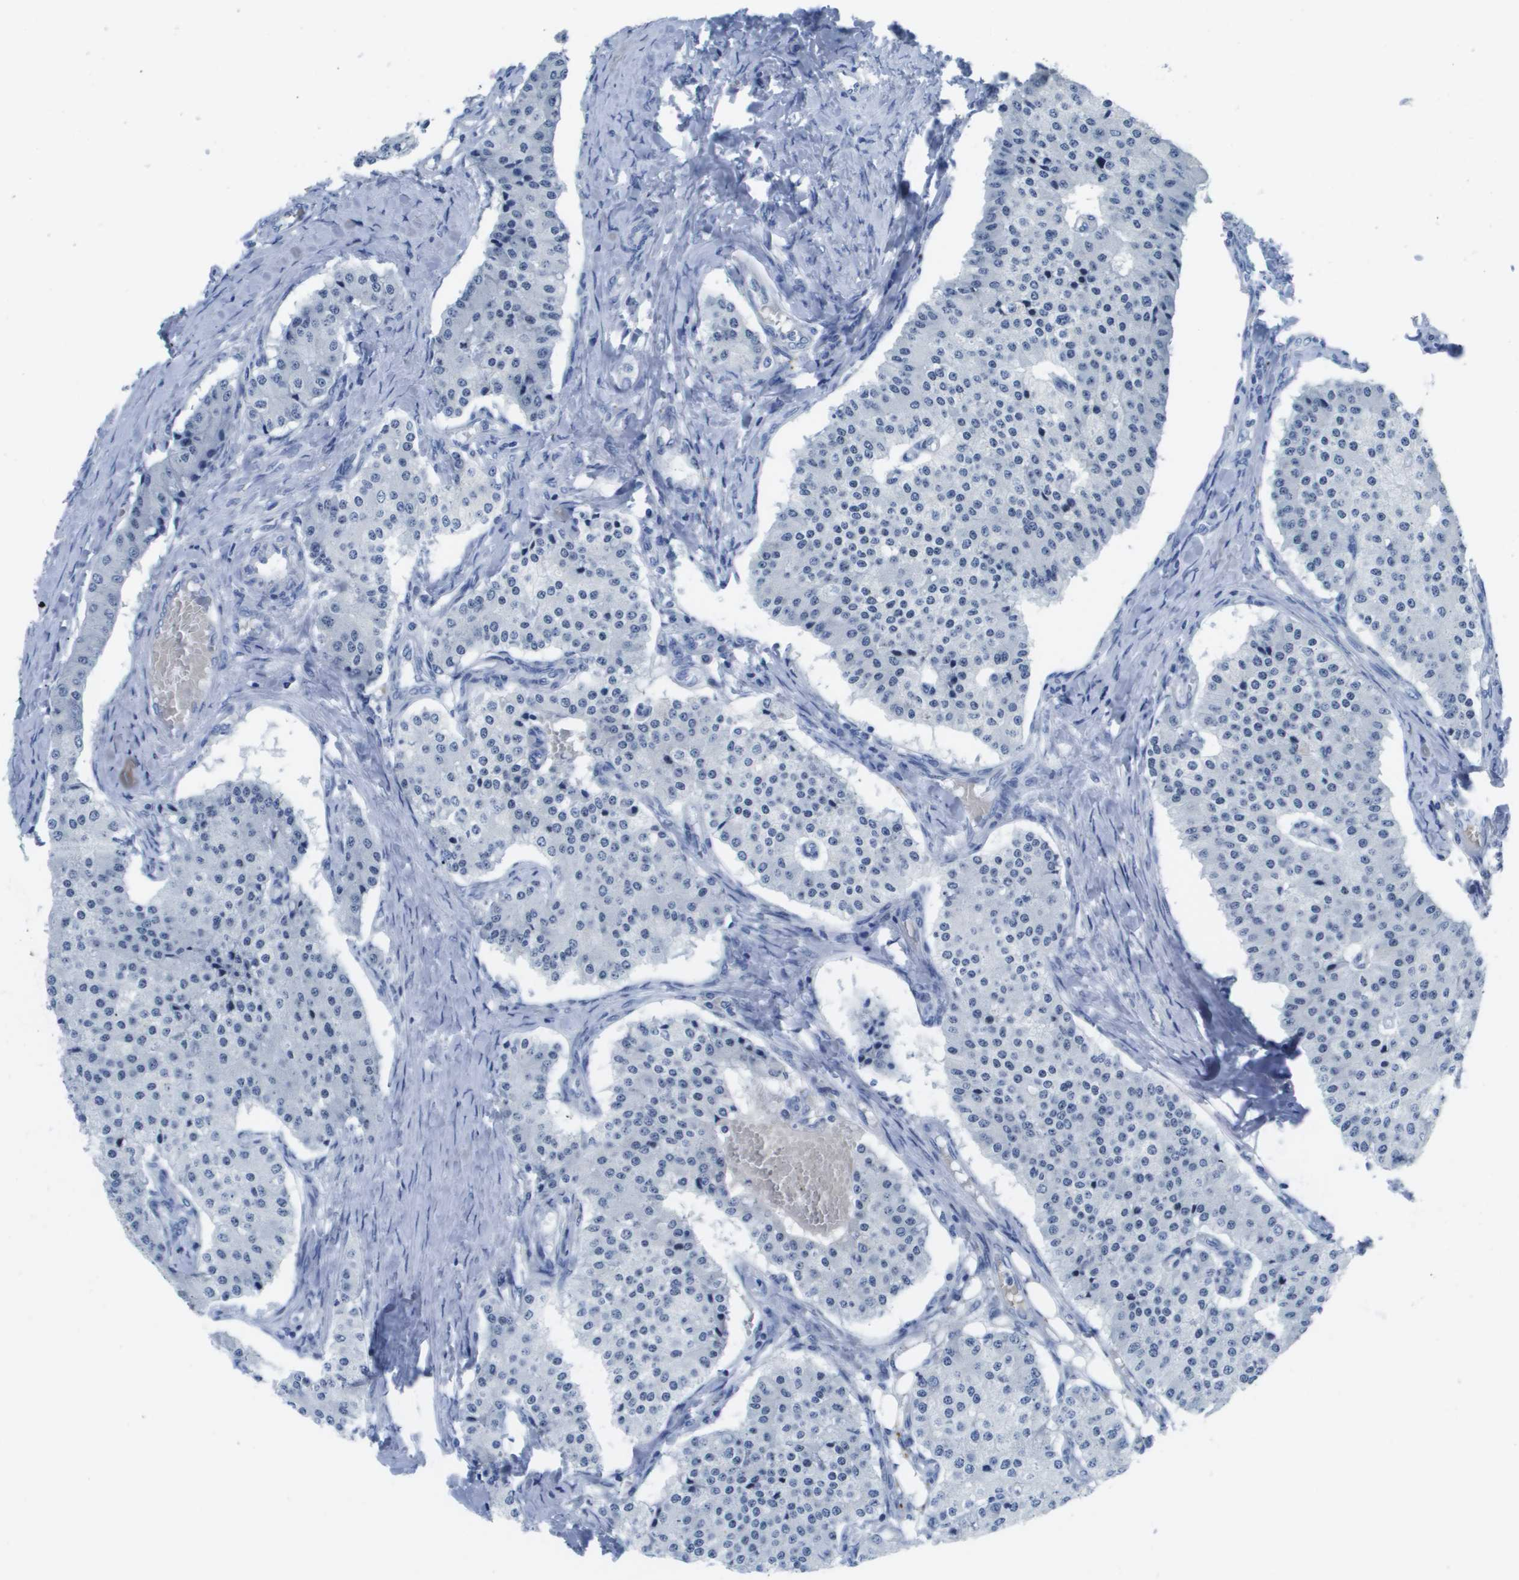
{"staining": {"intensity": "negative", "quantity": "none", "location": "none"}, "tissue": "carcinoid", "cell_type": "Tumor cells", "image_type": "cancer", "snomed": [{"axis": "morphology", "description": "Carcinoid, malignant, NOS"}, {"axis": "topography", "description": "Colon"}], "caption": "DAB immunohistochemical staining of human carcinoid exhibits no significant positivity in tumor cells.", "gene": "MS4A1", "patient": {"sex": "female", "age": 52}}